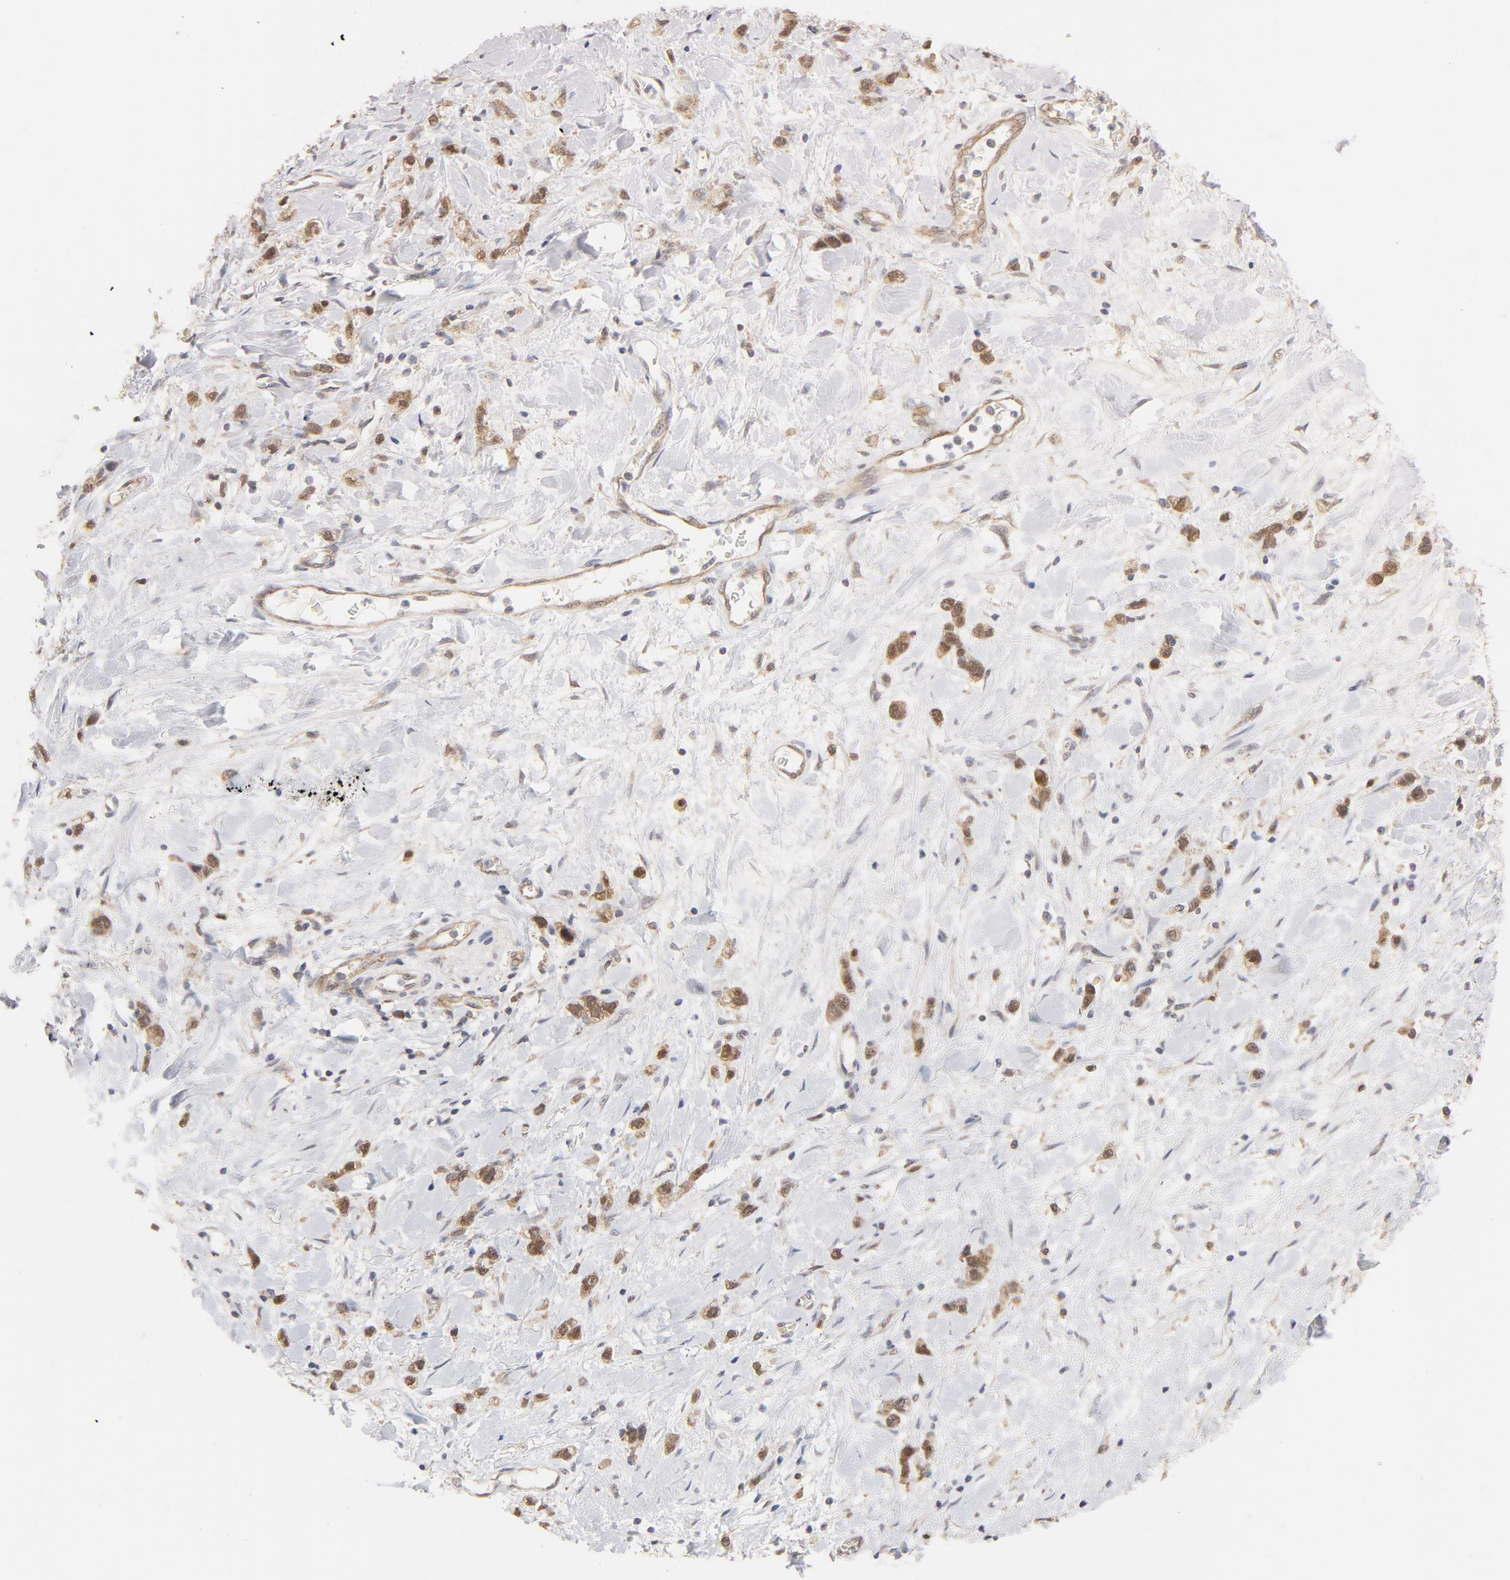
{"staining": {"intensity": "moderate", "quantity": ">75%", "location": "cytoplasmic/membranous,nuclear"}, "tissue": "stomach cancer", "cell_type": "Tumor cells", "image_type": "cancer", "snomed": [{"axis": "morphology", "description": "Normal tissue, NOS"}, {"axis": "morphology", "description": "Adenocarcinoma, NOS"}, {"axis": "morphology", "description": "Adenocarcinoma, High grade"}, {"axis": "topography", "description": "Stomach, upper"}, {"axis": "topography", "description": "Stomach"}], "caption": "An IHC histopathology image of tumor tissue is shown. Protein staining in brown highlights moderate cytoplasmic/membranous and nuclear positivity in stomach cancer (adenocarcinoma (high-grade)) within tumor cells. Nuclei are stained in blue.", "gene": "PRDX1", "patient": {"sex": "female", "age": 65}}